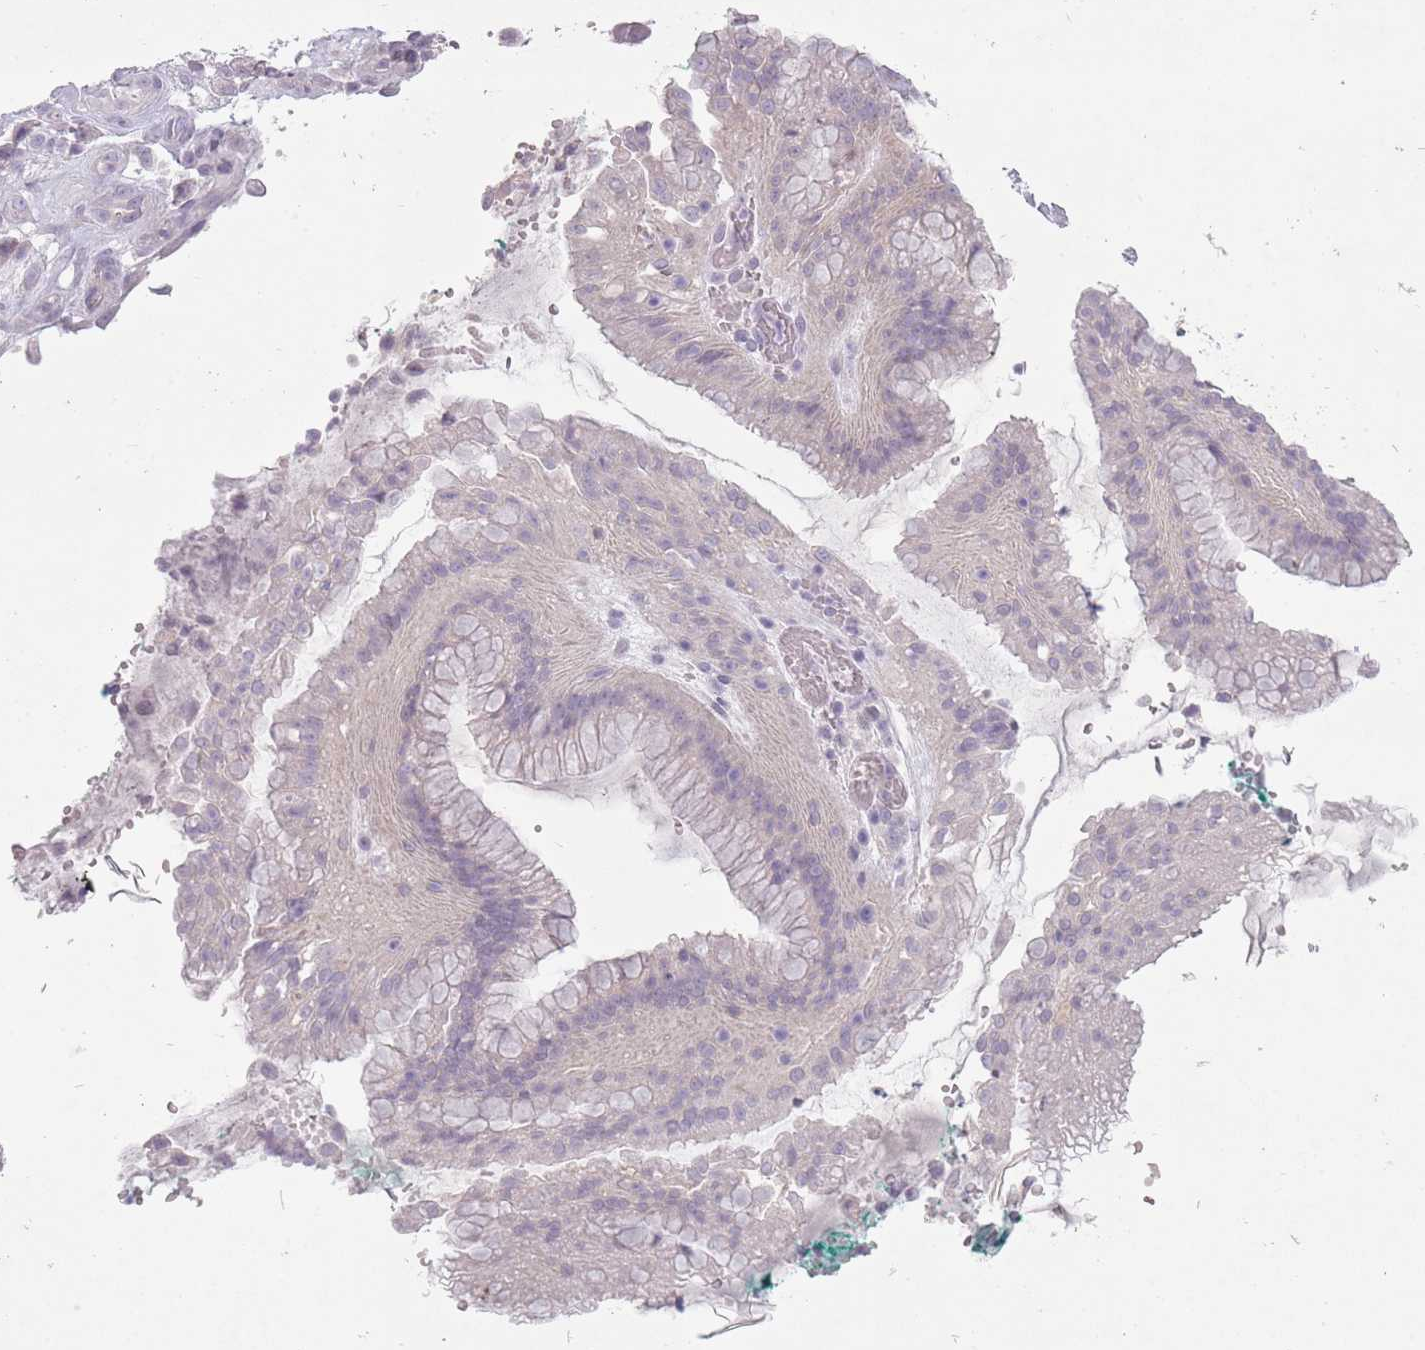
{"staining": {"intensity": "negative", "quantity": "none", "location": "none"}, "tissue": "stomach cancer", "cell_type": "Tumor cells", "image_type": "cancer", "snomed": [{"axis": "morphology", "description": "Adenocarcinoma, NOS"}, {"axis": "topography", "description": "Stomach"}], "caption": "Human stomach cancer stained for a protein using immunohistochemistry shows no expression in tumor cells.", "gene": "FAM43B", "patient": {"sex": "male", "age": 77}}